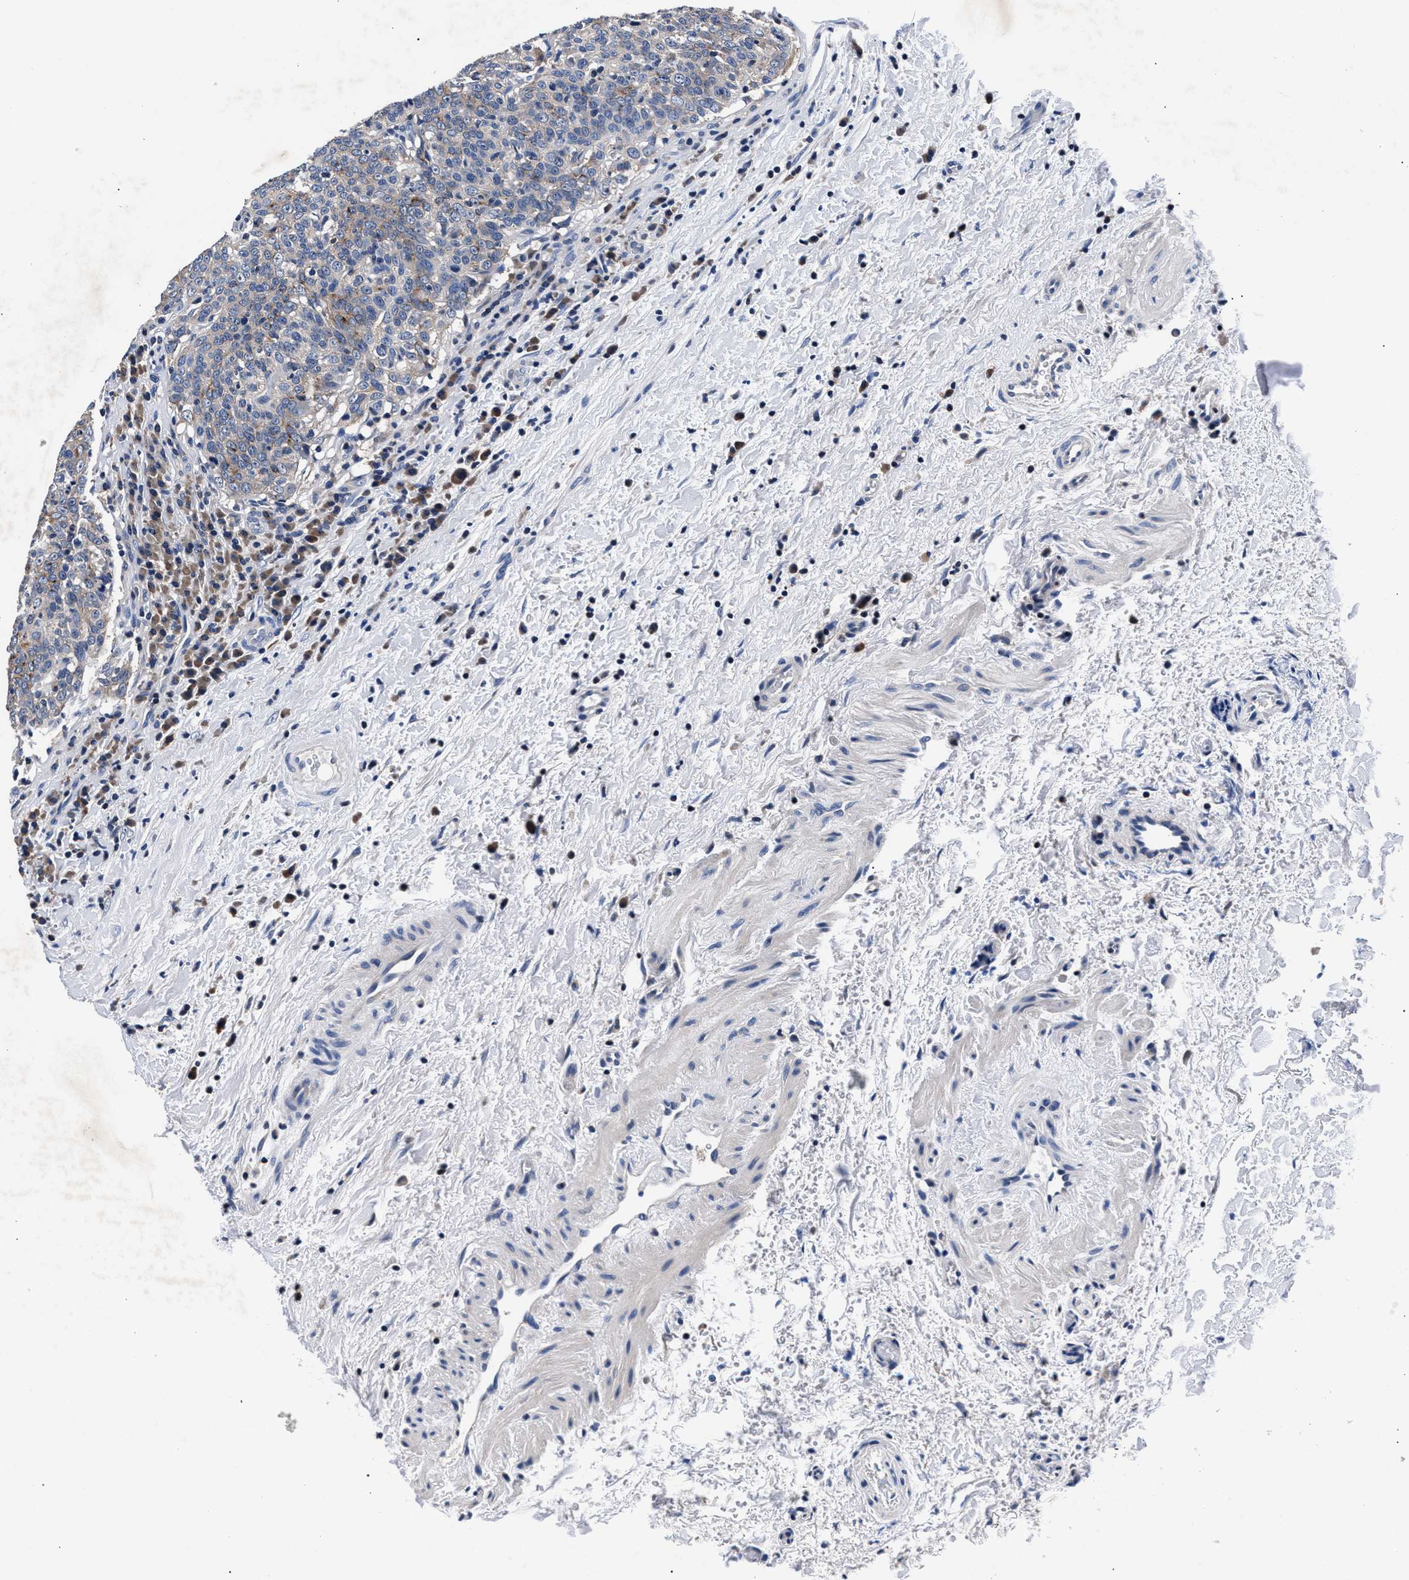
{"staining": {"intensity": "moderate", "quantity": "25%-75%", "location": "cytoplasmic/membranous"}, "tissue": "head and neck cancer", "cell_type": "Tumor cells", "image_type": "cancer", "snomed": [{"axis": "morphology", "description": "Squamous cell carcinoma, NOS"}, {"axis": "morphology", "description": "Squamous cell carcinoma, metastatic, NOS"}, {"axis": "topography", "description": "Lymph node"}, {"axis": "topography", "description": "Head-Neck"}], "caption": "IHC staining of head and neck squamous cell carcinoma, which displays medium levels of moderate cytoplasmic/membranous expression in approximately 25%-75% of tumor cells indicating moderate cytoplasmic/membranous protein staining. The staining was performed using DAB (3,3'-diaminobenzidine) (brown) for protein detection and nuclei were counterstained in hematoxylin (blue).", "gene": "PHF24", "patient": {"sex": "male", "age": 62}}